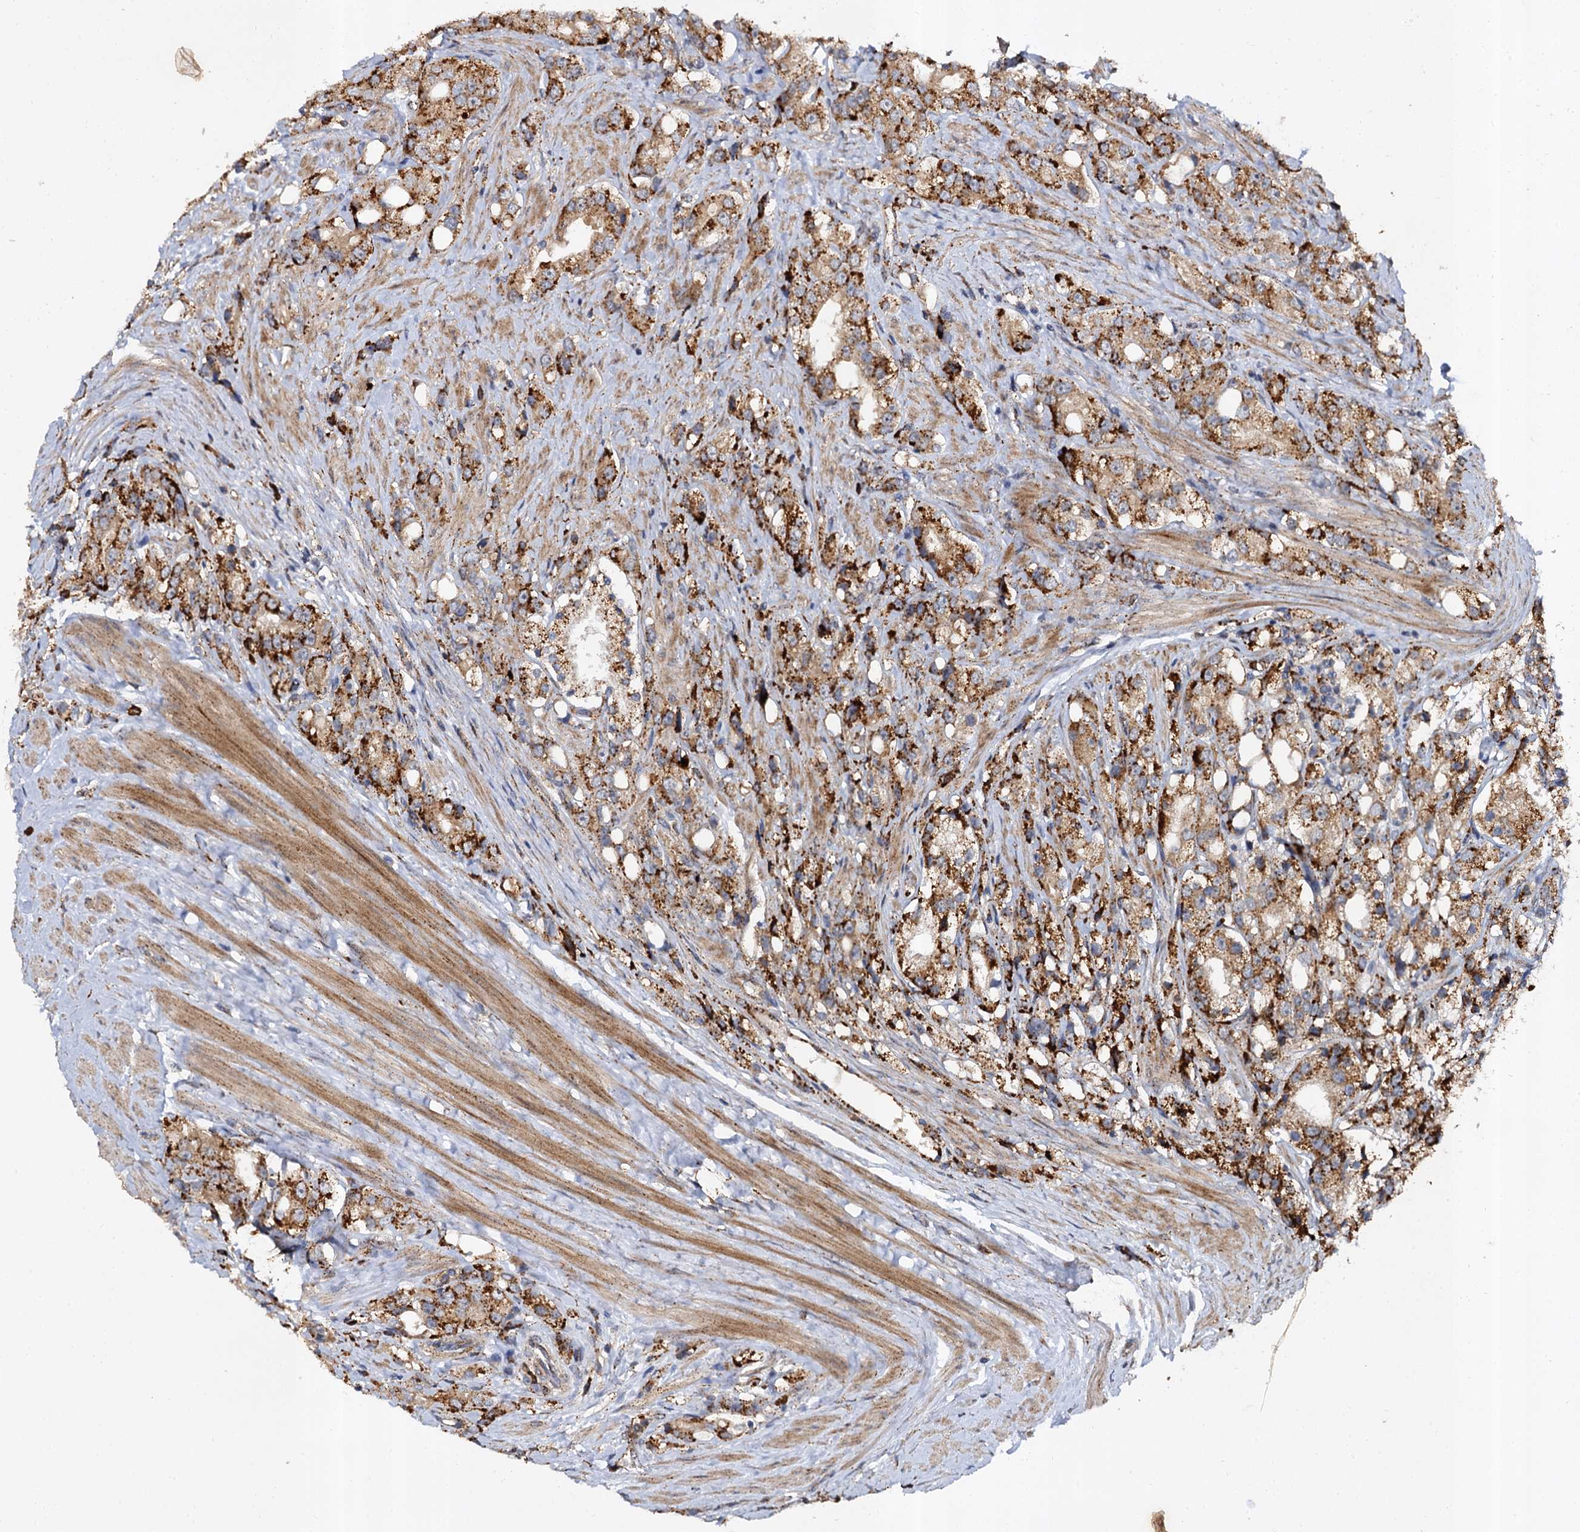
{"staining": {"intensity": "strong", "quantity": ">75%", "location": "cytoplasmic/membranous"}, "tissue": "prostate cancer", "cell_type": "Tumor cells", "image_type": "cancer", "snomed": [{"axis": "morphology", "description": "Adenocarcinoma, NOS"}, {"axis": "topography", "description": "Prostate"}], "caption": "Prostate adenocarcinoma stained with DAB immunohistochemistry shows high levels of strong cytoplasmic/membranous positivity in approximately >75% of tumor cells.", "gene": "GBA1", "patient": {"sex": "male", "age": 79}}